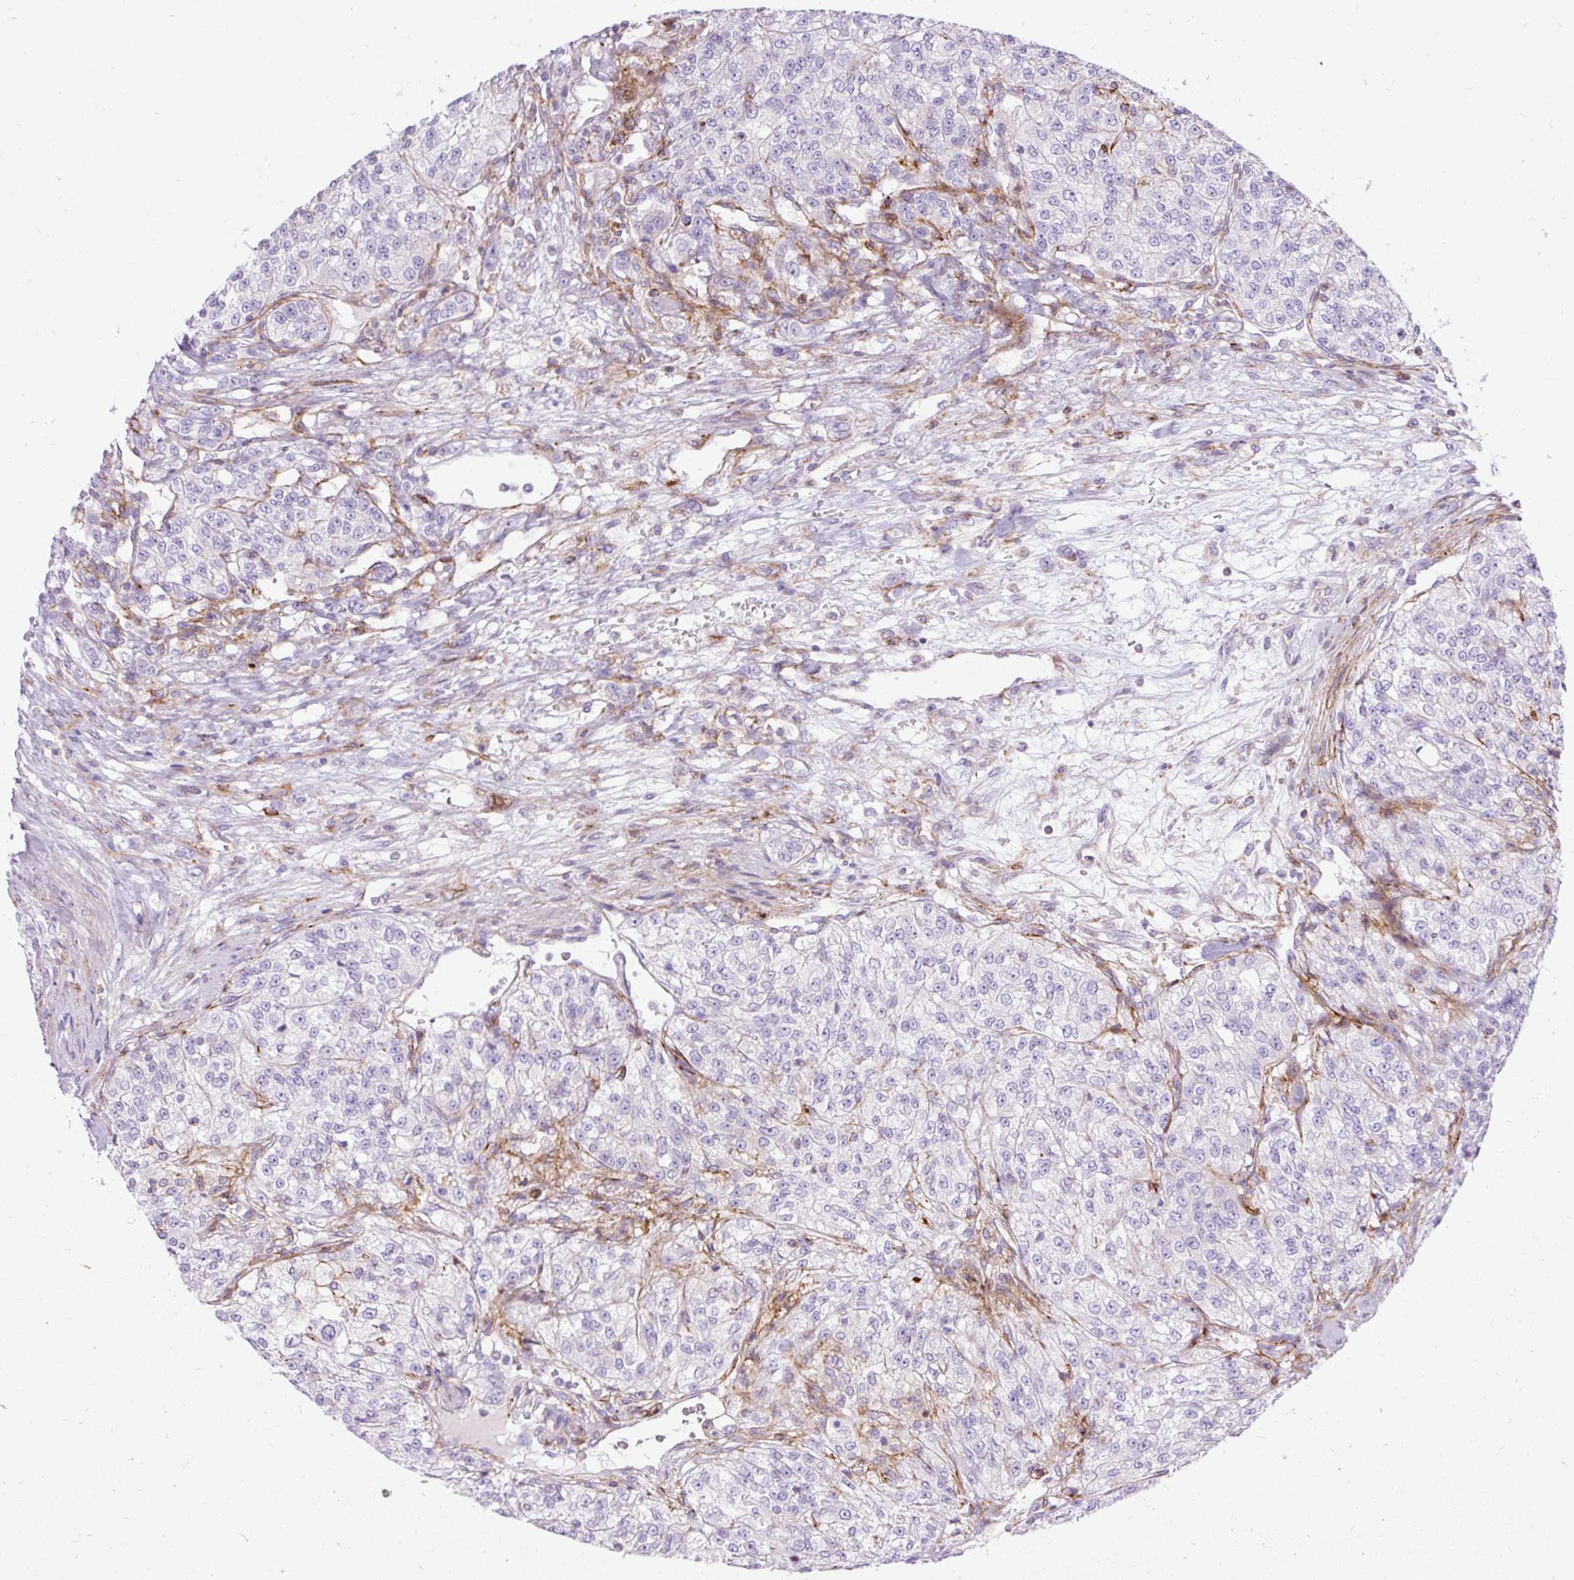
{"staining": {"intensity": "negative", "quantity": "none", "location": "none"}, "tissue": "renal cancer", "cell_type": "Tumor cells", "image_type": "cancer", "snomed": [{"axis": "morphology", "description": "Adenocarcinoma, NOS"}, {"axis": "topography", "description": "Kidney"}], "caption": "High magnification brightfield microscopy of renal cancer (adenocarcinoma) stained with DAB (3,3'-diaminobenzidine) (brown) and counterstained with hematoxylin (blue): tumor cells show no significant expression.", "gene": "CORO7-PAM16", "patient": {"sex": "female", "age": 63}}